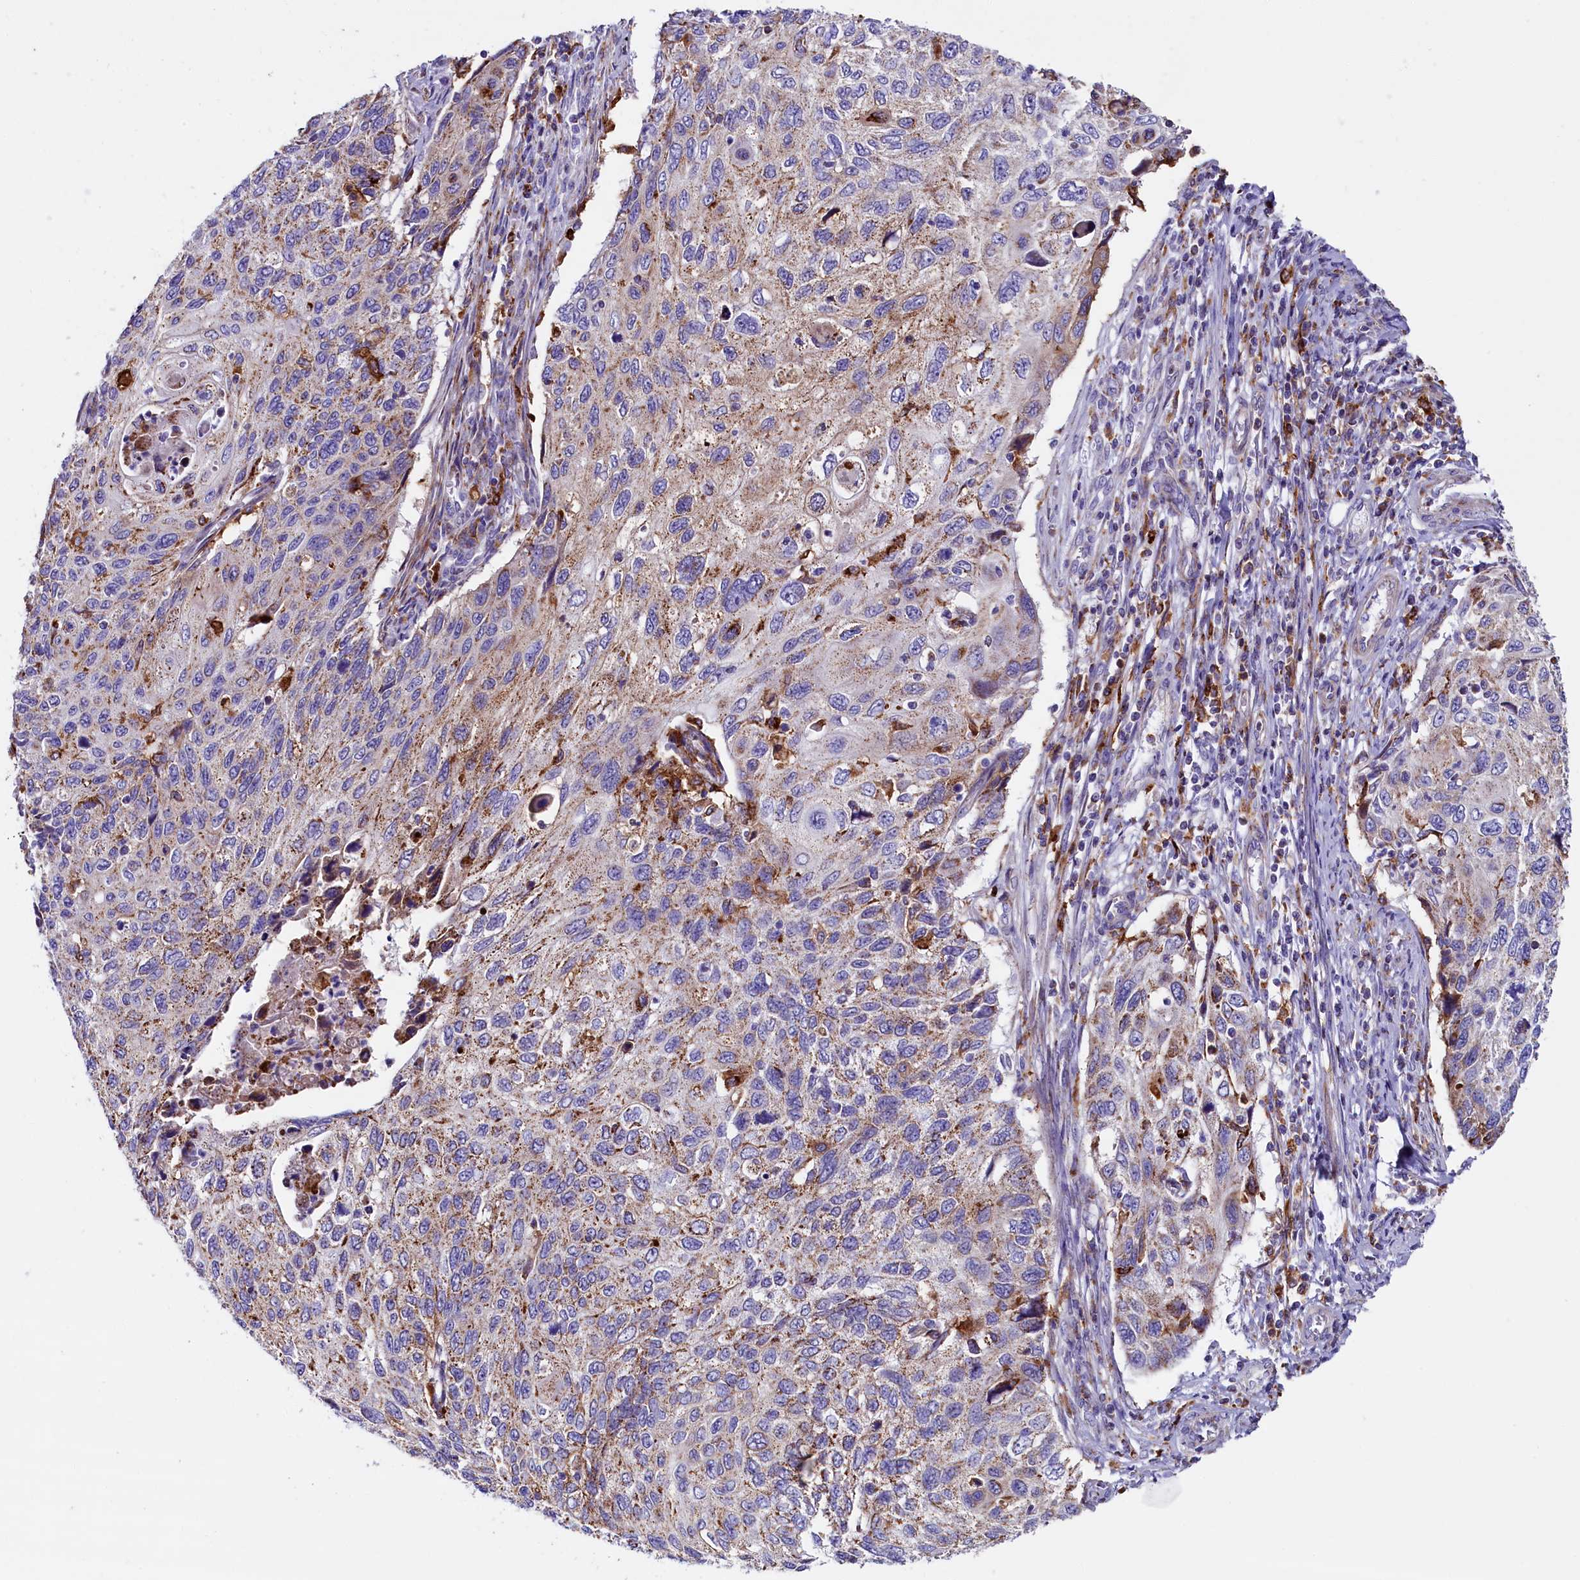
{"staining": {"intensity": "weak", "quantity": "25%-75%", "location": "cytoplasmic/membranous"}, "tissue": "cervical cancer", "cell_type": "Tumor cells", "image_type": "cancer", "snomed": [{"axis": "morphology", "description": "Squamous cell carcinoma, NOS"}, {"axis": "topography", "description": "Cervix"}], "caption": "This histopathology image shows cervical squamous cell carcinoma stained with immunohistochemistry (IHC) to label a protein in brown. The cytoplasmic/membranous of tumor cells show weak positivity for the protein. Nuclei are counter-stained blue.", "gene": "IL20RA", "patient": {"sex": "female", "age": 70}}